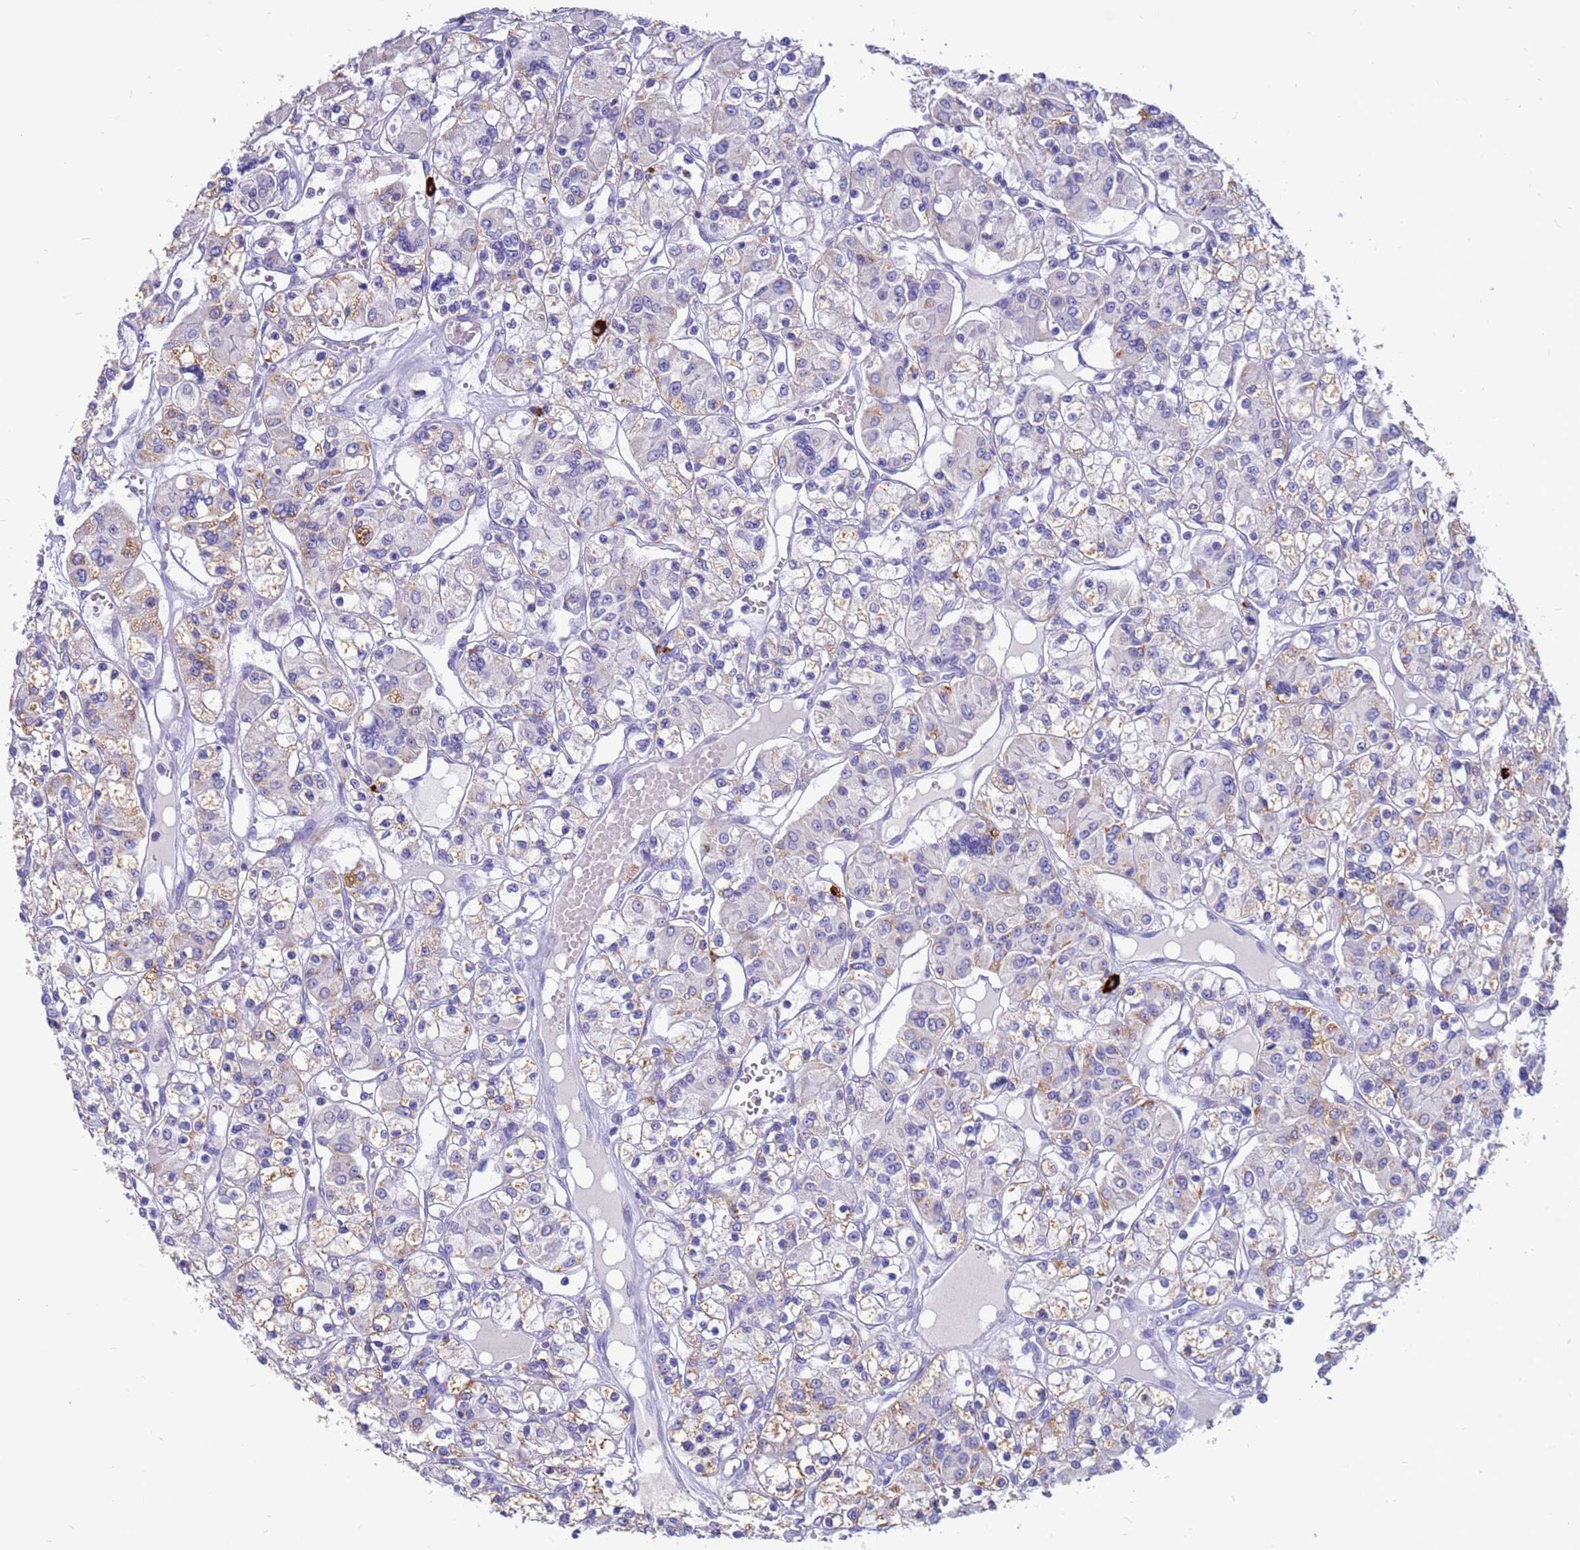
{"staining": {"intensity": "weak", "quantity": "25%-75%", "location": "cytoplasmic/membranous"}, "tissue": "renal cancer", "cell_type": "Tumor cells", "image_type": "cancer", "snomed": [{"axis": "morphology", "description": "Adenocarcinoma, NOS"}, {"axis": "topography", "description": "Kidney"}], "caption": "Weak cytoplasmic/membranous protein expression is seen in approximately 25%-75% of tumor cells in renal cancer. (Stains: DAB (3,3'-diaminobenzidine) in brown, nuclei in blue, Microscopy: brightfield microscopy at high magnification).", "gene": "PDE10A", "patient": {"sex": "female", "age": 59}}